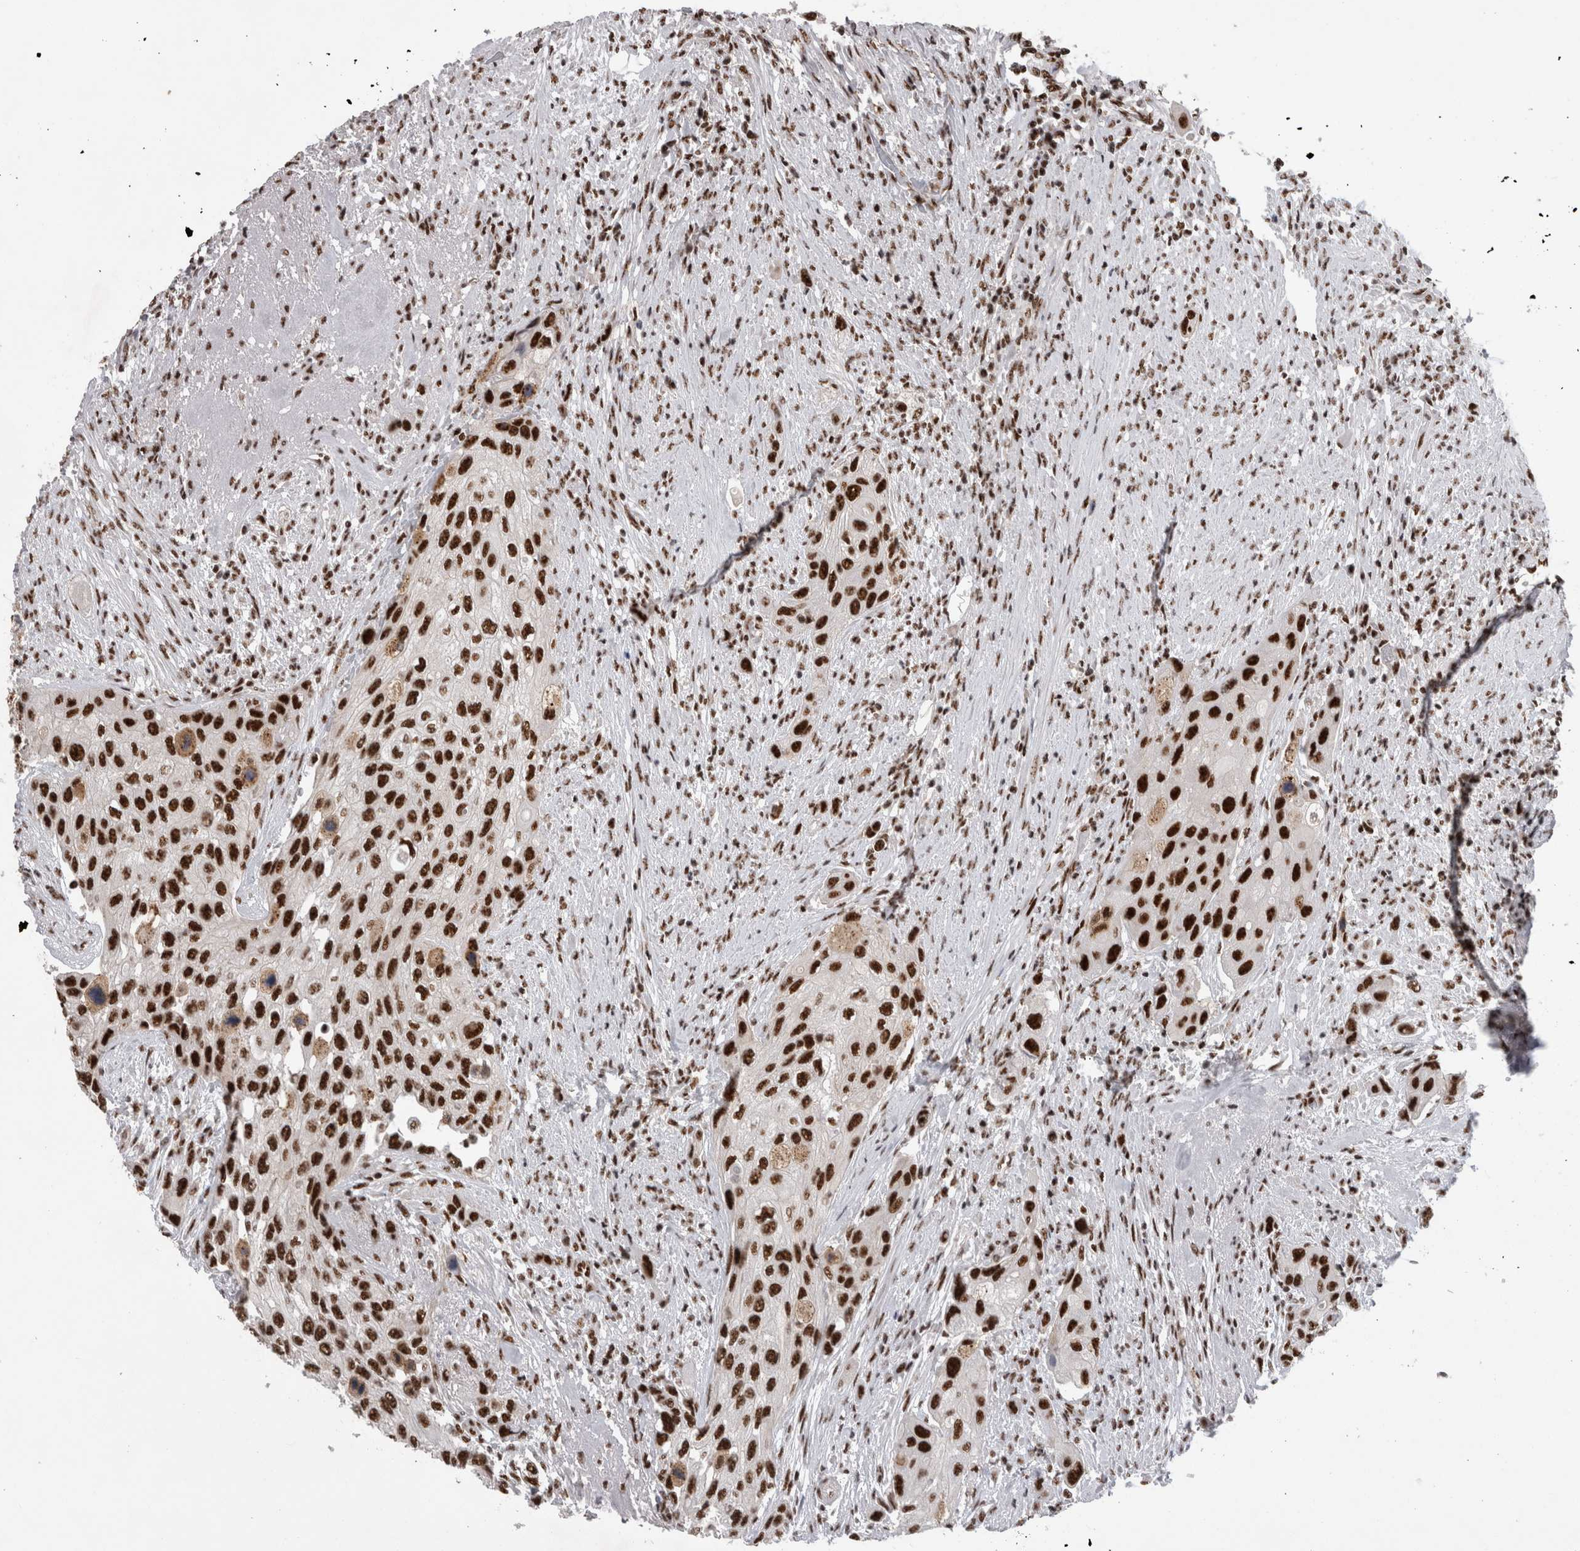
{"staining": {"intensity": "strong", "quantity": ">75%", "location": "nuclear"}, "tissue": "urothelial cancer", "cell_type": "Tumor cells", "image_type": "cancer", "snomed": [{"axis": "morphology", "description": "Urothelial carcinoma, High grade"}, {"axis": "topography", "description": "Urinary bladder"}], "caption": "A brown stain labels strong nuclear expression of a protein in urothelial cancer tumor cells. Nuclei are stained in blue.", "gene": "CDK11A", "patient": {"sex": "female", "age": 56}}